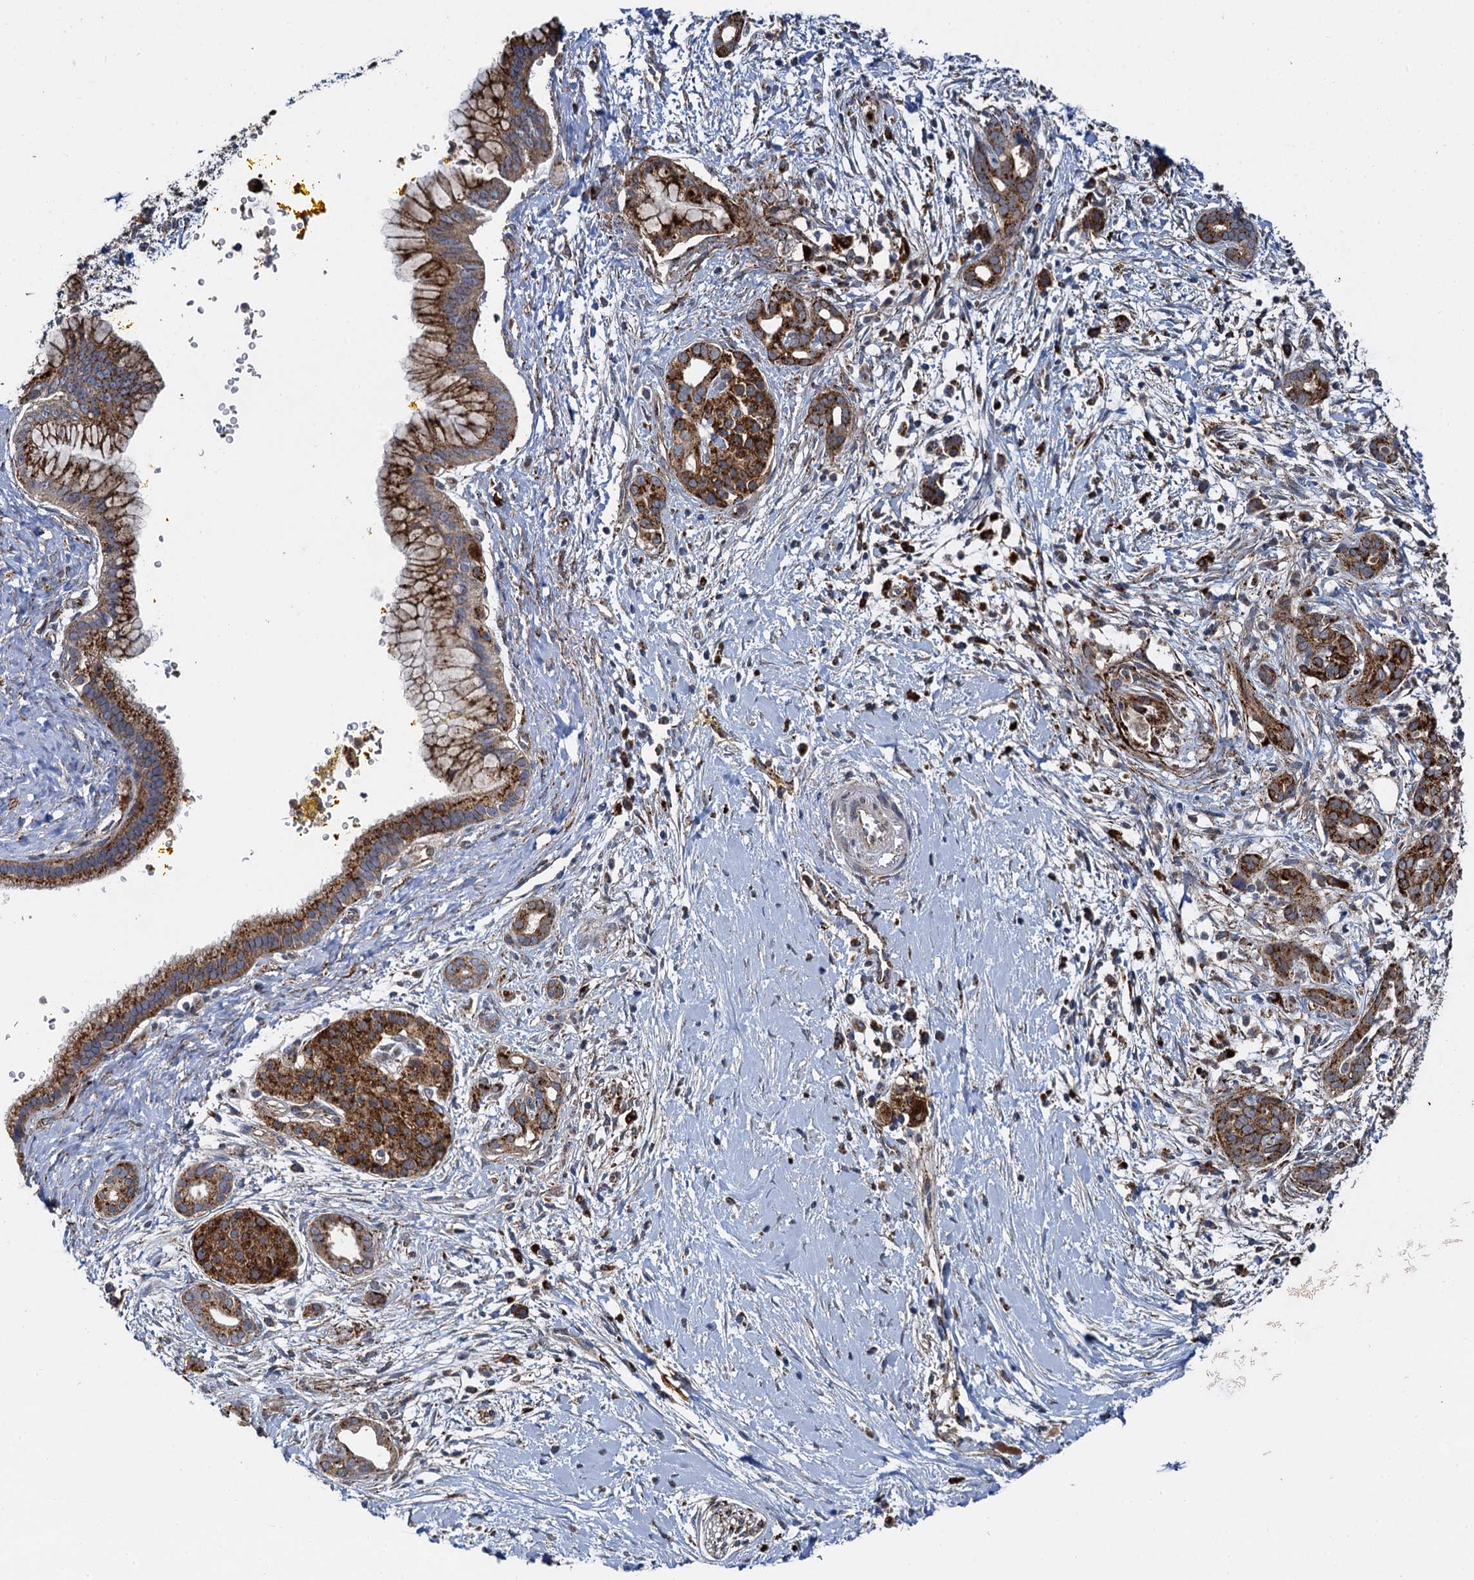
{"staining": {"intensity": "strong", "quantity": ">75%", "location": "cytoplasmic/membranous"}, "tissue": "pancreatic cancer", "cell_type": "Tumor cells", "image_type": "cancer", "snomed": [{"axis": "morphology", "description": "Adenocarcinoma, NOS"}, {"axis": "topography", "description": "Pancreas"}], "caption": "The image exhibits staining of pancreatic cancer, revealing strong cytoplasmic/membranous protein positivity (brown color) within tumor cells.", "gene": "GBA1", "patient": {"sex": "male", "age": 58}}